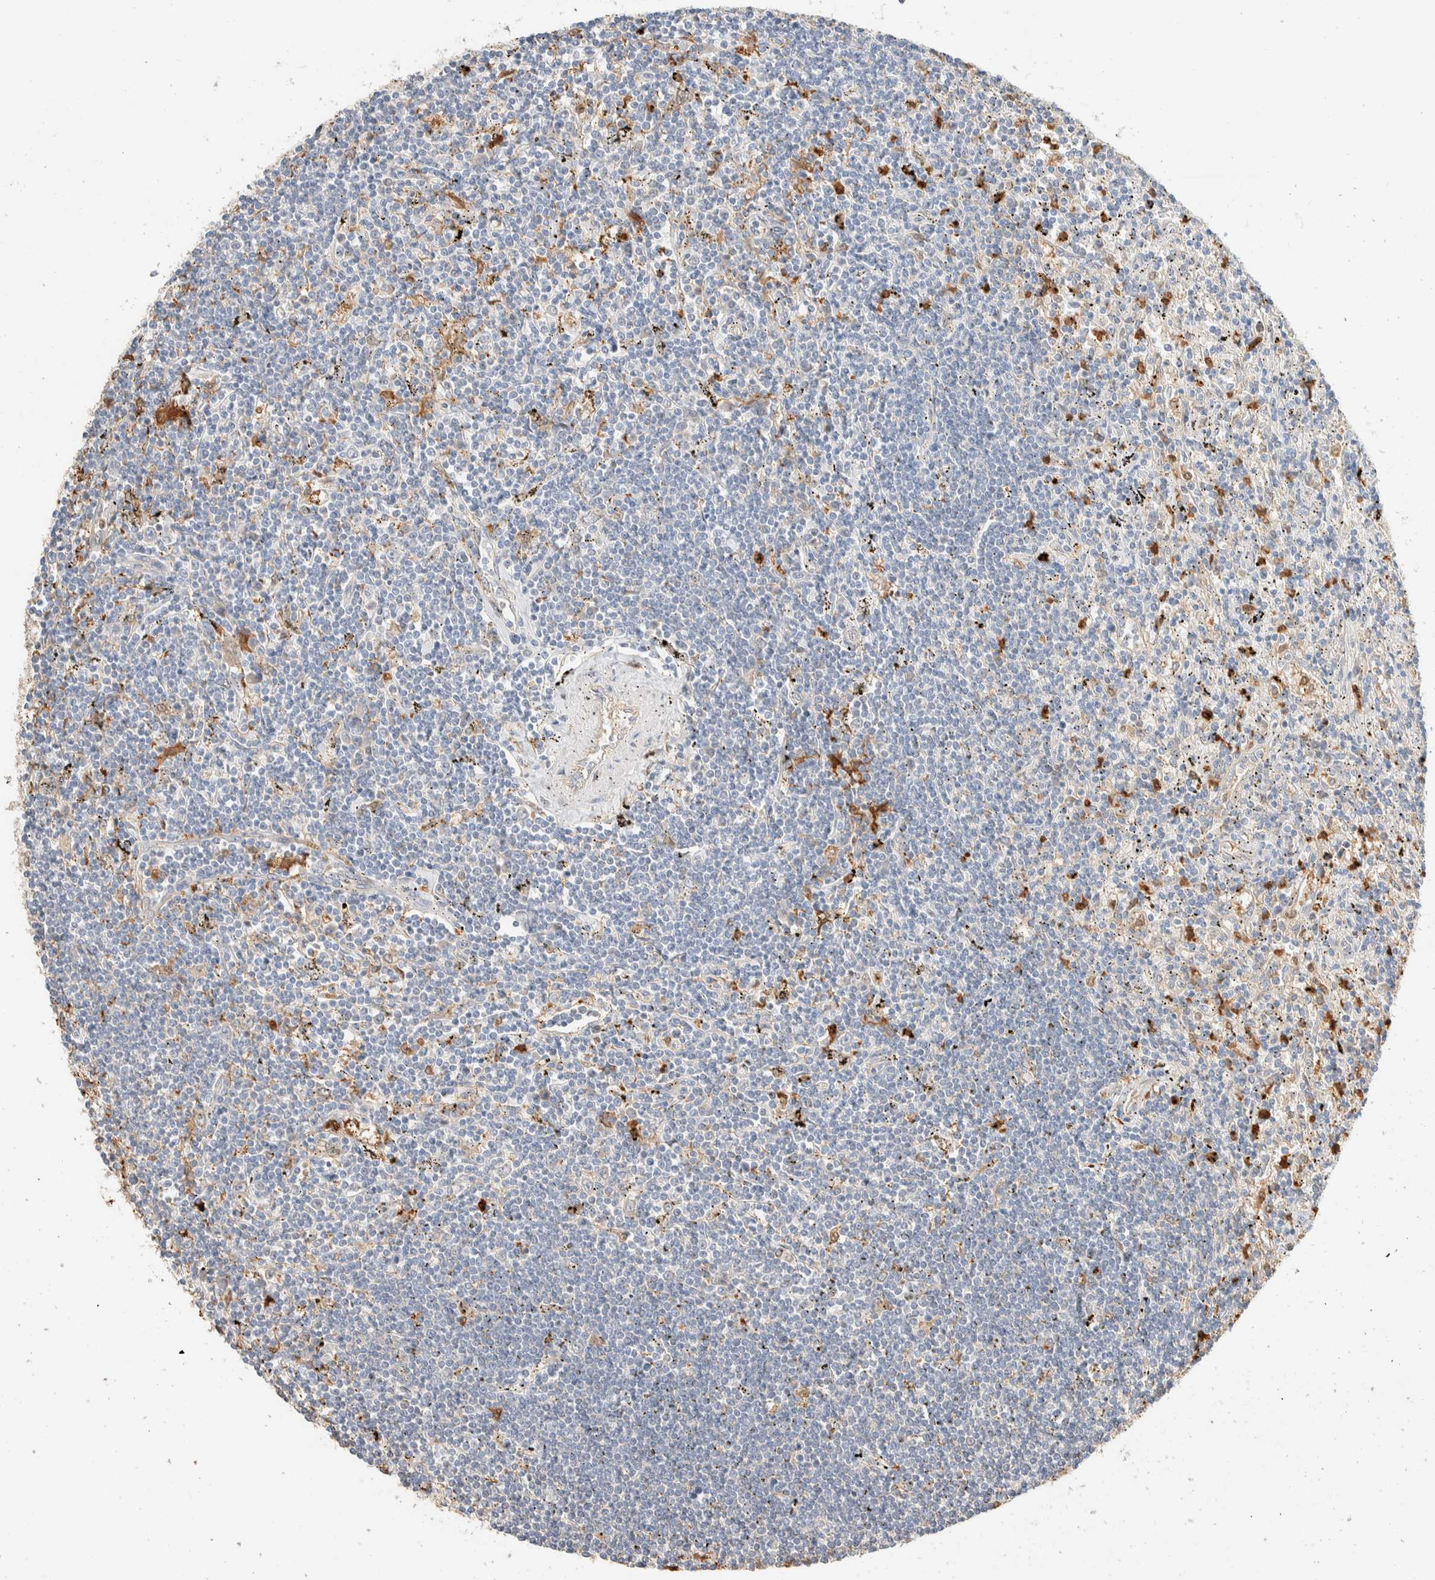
{"staining": {"intensity": "negative", "quantity": "none", "location": "none"}, "tissue": "lymphoma", "cell_type": "Tumor cells", "image_type": "cancer", "snomed": [{"axis": "morphology", "description": "Malignant lymphoma, non-Hodgkin's type, Low grade"}, {"axis": "topography", "description": "Spleen"}], "caption": "DAB immunohistochemical staining of low-grade malignant lymphoma, non-Hodgkin's type displays no significant staining in tumor cells.", "gene": "SETD4", "patient": {"sex": "male", "age": 76}}